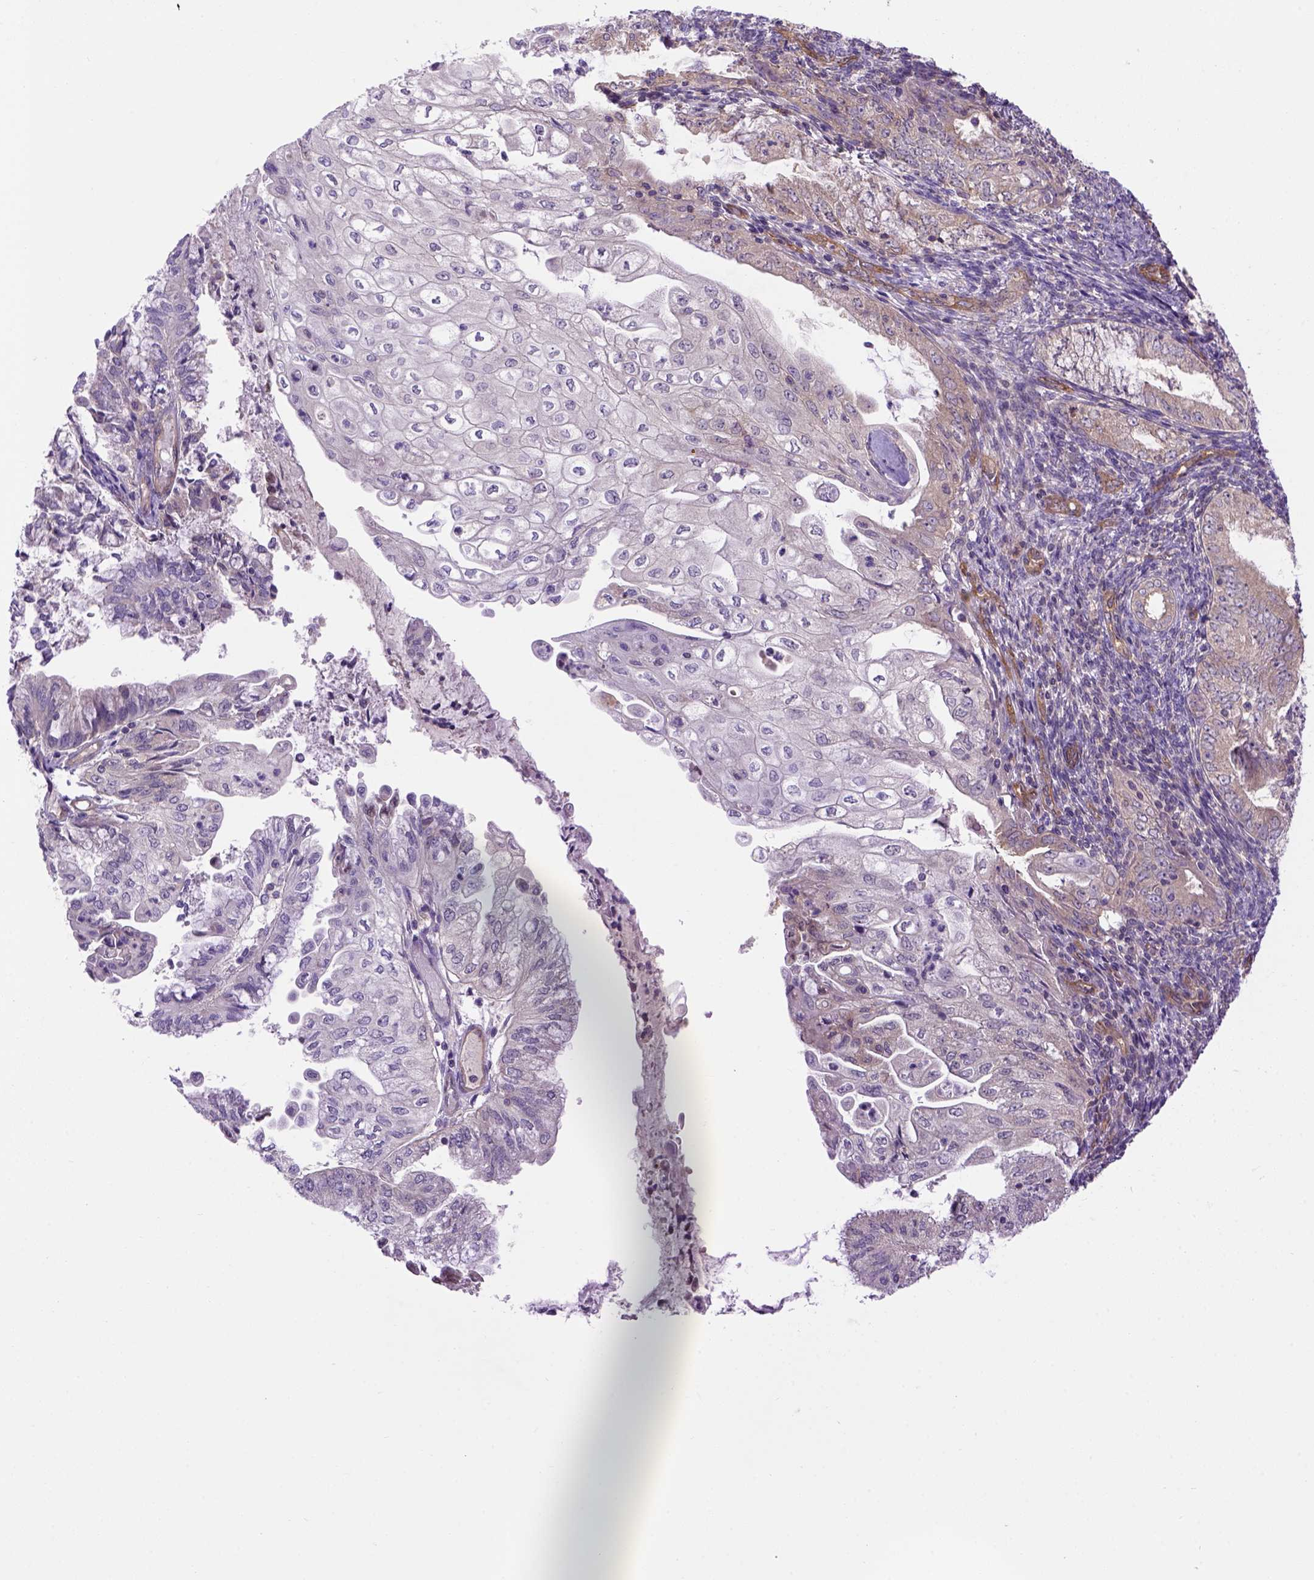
{"staining": {"intensity": "weak", "quantity": "25%-75%", "location": "cytoplasmic/membranous"}, "tissue": "endometrial cancer", "cell_type": "Tumor cells", "image_type": "cancer", "snomed": [{"axis": "morphology", "description": "Adenocarcinoma, NOS"}, {"axis": "topography", "description": "Endometrium"}], "caption": "Approximately 25%-75% of tumor cells in adenocarcinoma (endometrial) display weak cytoplasmic/membranous protein staining as visualized by brown immunohistochemical staining.", "gene": "CASKIN2", "patient": {"sex": "female", "age": 55}}